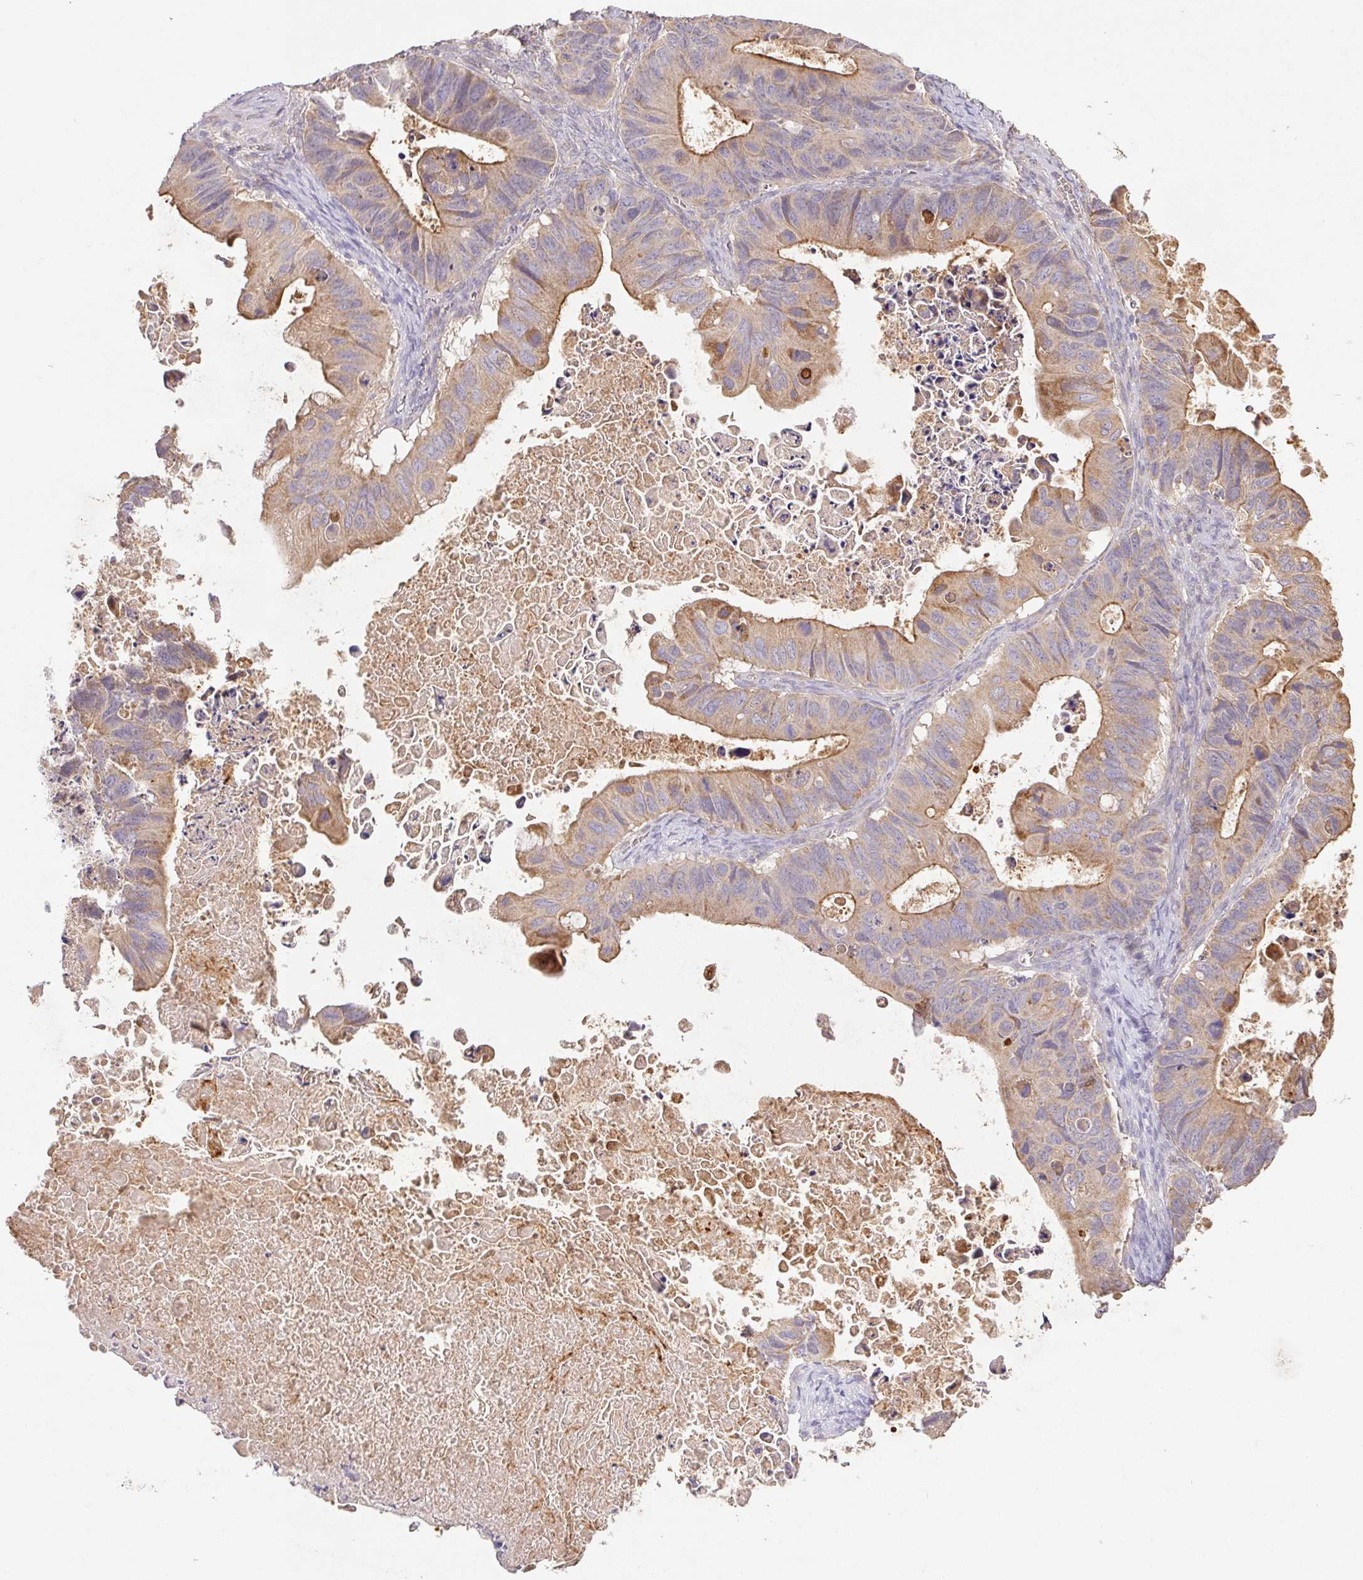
{"staining": {"intensity": "moderate", "quantity": "25%-75%", "location": "cytoplasmic/membranous"}, "tissue": "ovarian cancer", "cell_type": "Tumor cells", "image_type": "cancer", "snomed": [{"axis": "morphology", "description": "Cystadenocarcinoma, mucinous, NOS"}, {"axis": "topography", "description": "Ovary"}], "caption": "Ovarian mucinous cystadenocarcinoma stained with a brown dye reveals moderate cytoplasmic/membranous positive staining in approximately 25%-75% of tumor cells.", "gene": "RAB11A", "patient": {"sex": "female", "age": 64}}